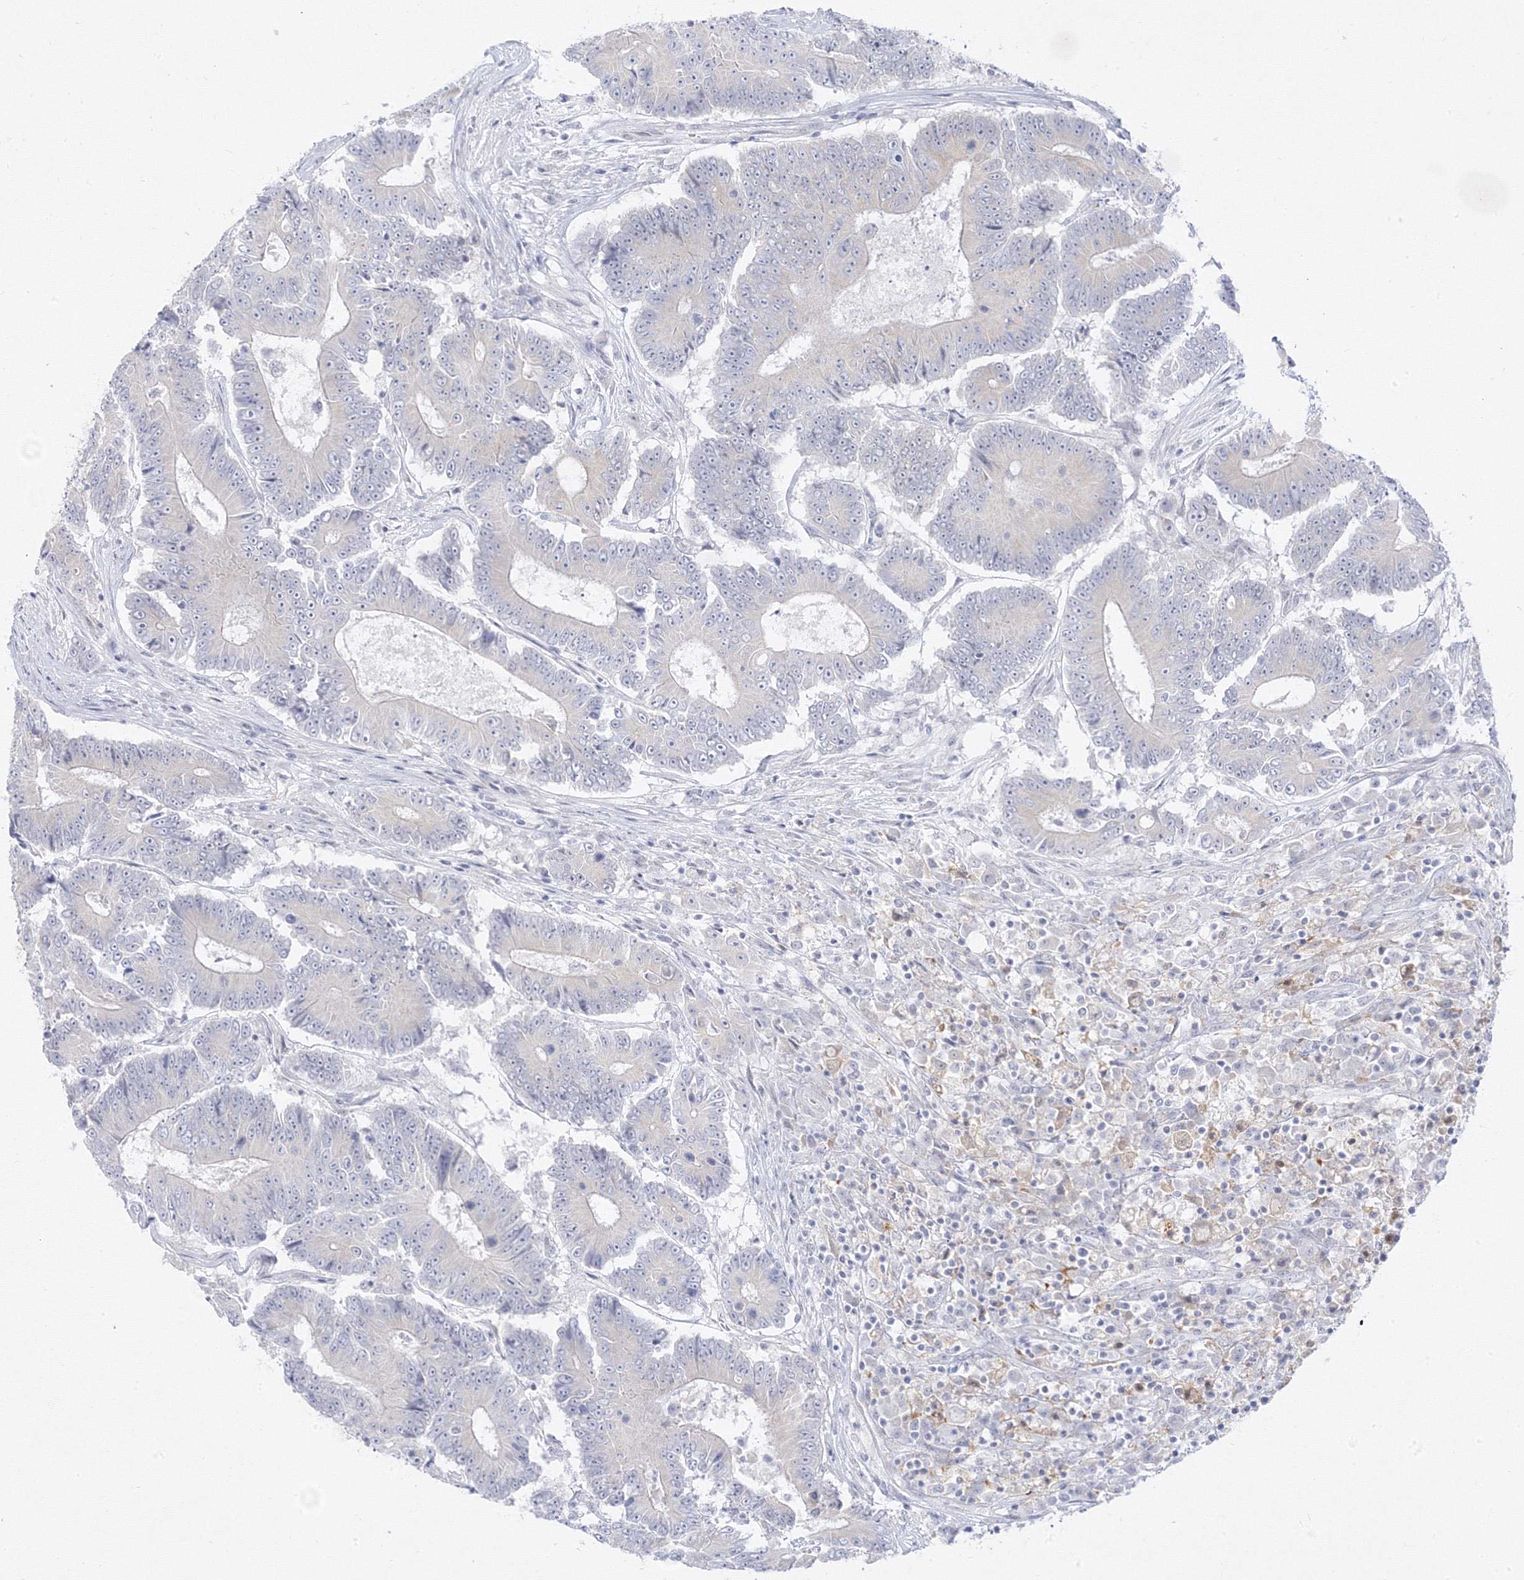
{"staining": {"intensity": "negative", "quantity": "none", "location": "none"}, "tissue": "colorectal cancer", "cell_type": "Tumor cells", "image_type": "cancer", "snomed": [{"axis": "morphology", "description": "Adenocarcinoma, NOS"}, {"axis": "topography", "description": "Colon"}], "caption": "This is an immunohistochemistry (IHC) histopathology image of human colorectal adenocarcinoma. There is no staining in tumor cells.", "gene": "C2CD2", "patient": {"sex": "male", "age": 83}}